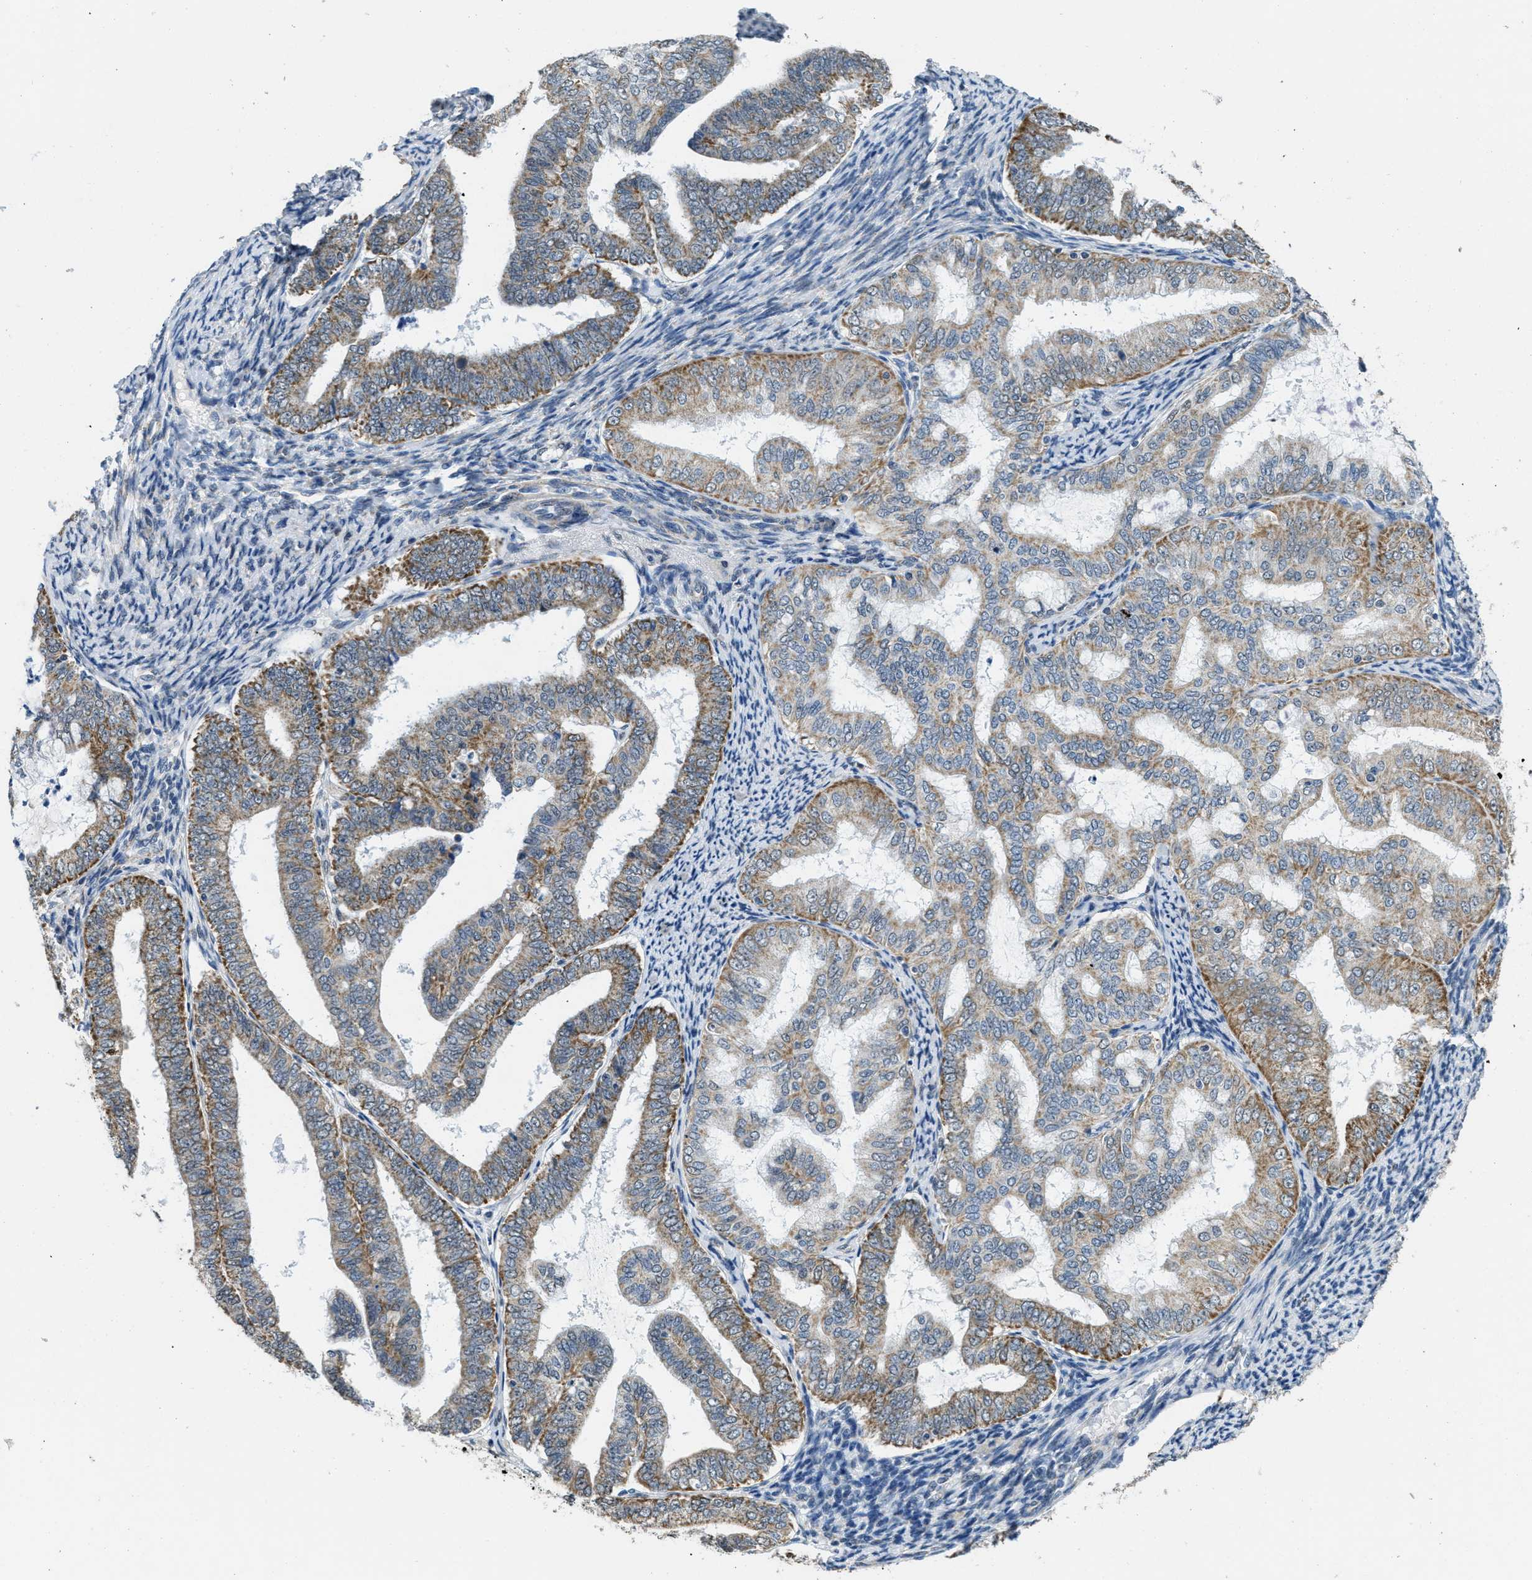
{"staining": {"intensity": "moderate", "quantity": ">75%", "location": "cytoplasmic/membranous"}, "tissue": "endometrial cancer", "cell_type": "Tumor cells", "image_type": "cancer", "snomed": [{"axis": "morphology", "description": "Adenocarcinoma, NOS"}, {"axis": "topography", "description": "Endometrium"}], "caption": "DAB immunohistochemical staining of human endometrial cancer shows moderate cytoplasmic/membranous protein positivity in about >75% of tumor cells. The staining is performed using DAB (3,3'-diaminobenzidine) brown chromogen to label protein expression. The nuclei are counter-stained blue using hematoxylin.", "gene": "TOMM70", "patient": {"sex": "female", "age": 63}}